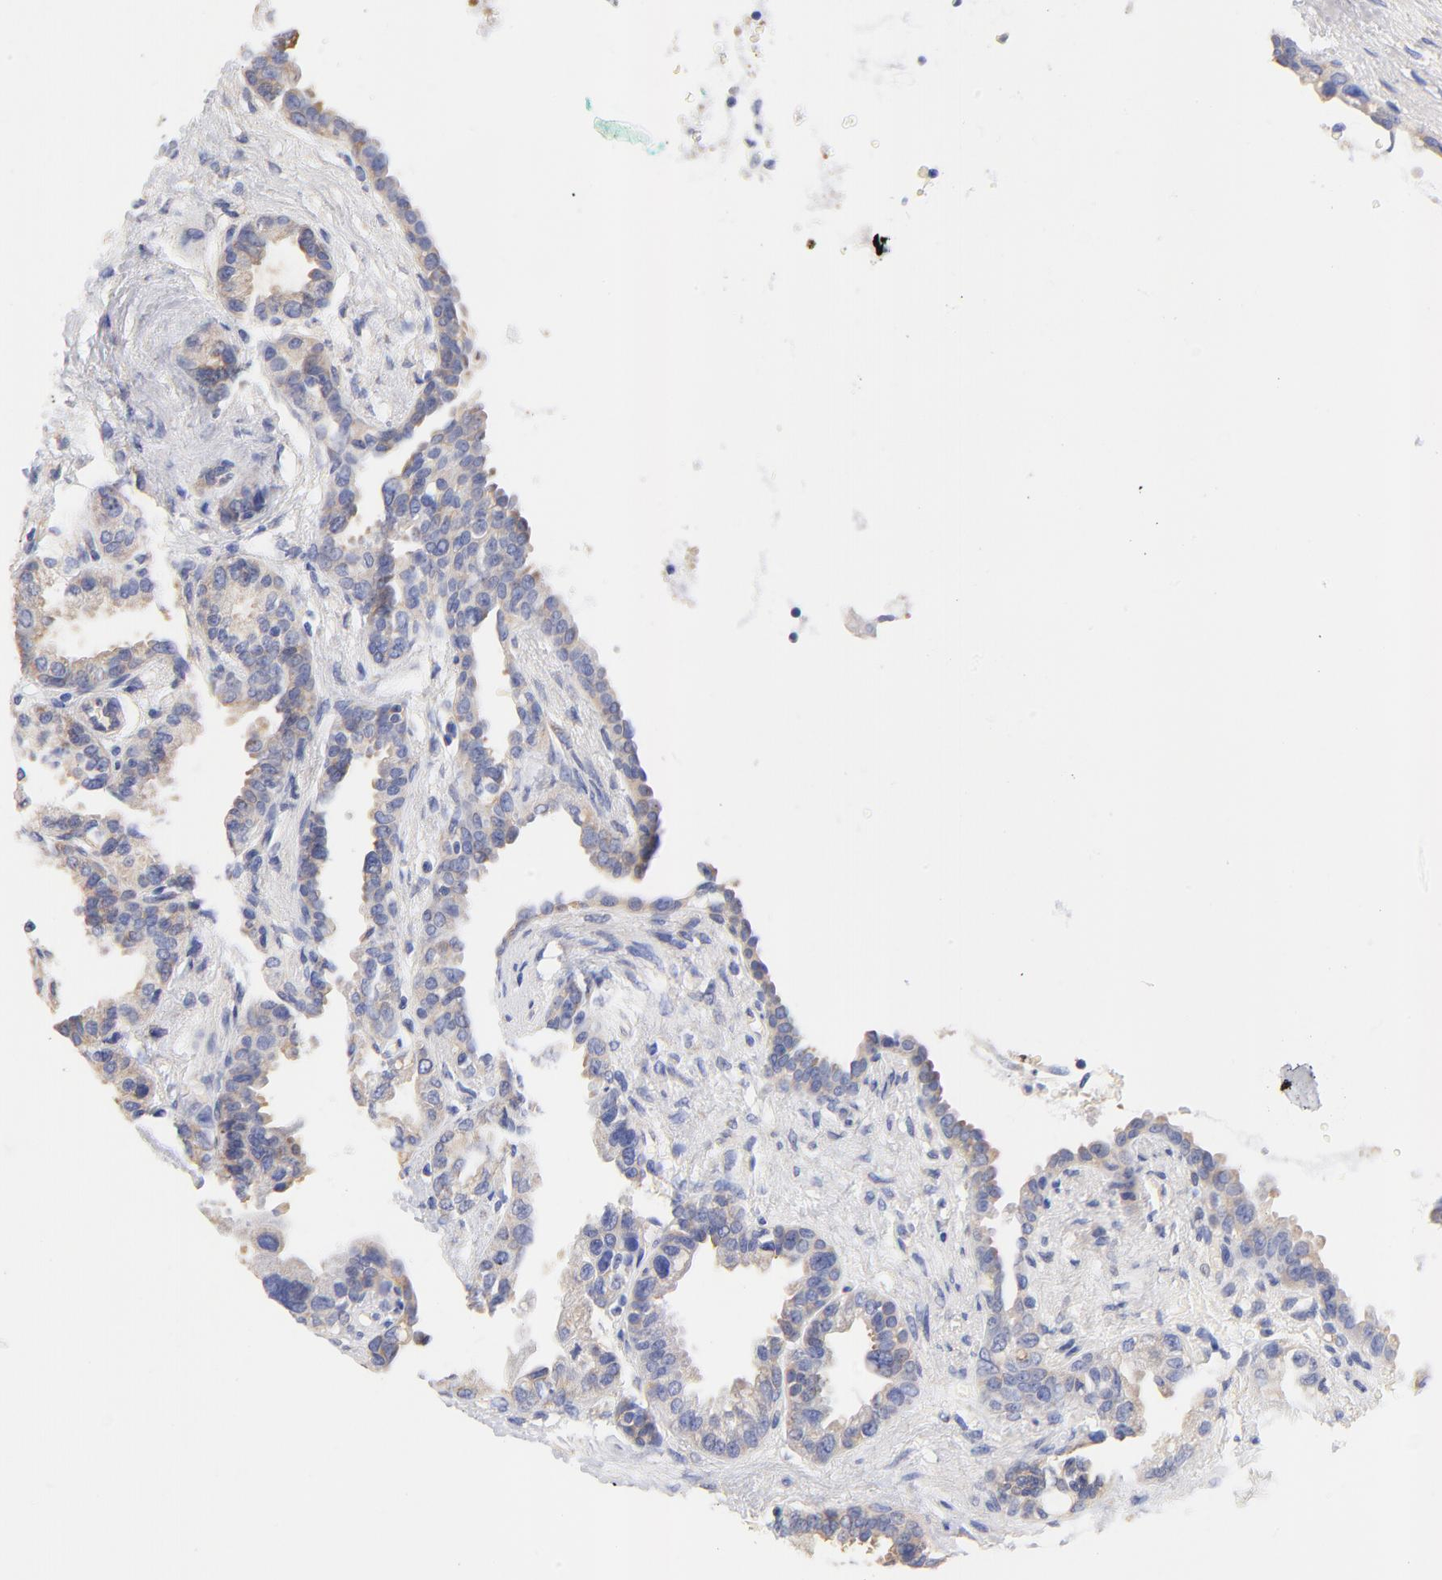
{"staining": {"intensity": "weak", "quantity": "<25%", "location": "cytoplasmic/membranous"}, "tissue": "seminal vesicle", "cell_type": "Glandular cells", "image_type": "normal", "snomed": [{"axis": "morphology", "description": "Normal tissue, NOS"}, {"axis": "topography", "description": "Seminal veicle"}], "caption": "IHC histopathology image of unremarkable seminal vesicle: human seminal vesicle stained with DAB (3,3'-diaminobenzidine) displays no significant protein expression in glandular cells.", "gene": "HS3ST1", "patient": {"sex": "male", "age": 61}}